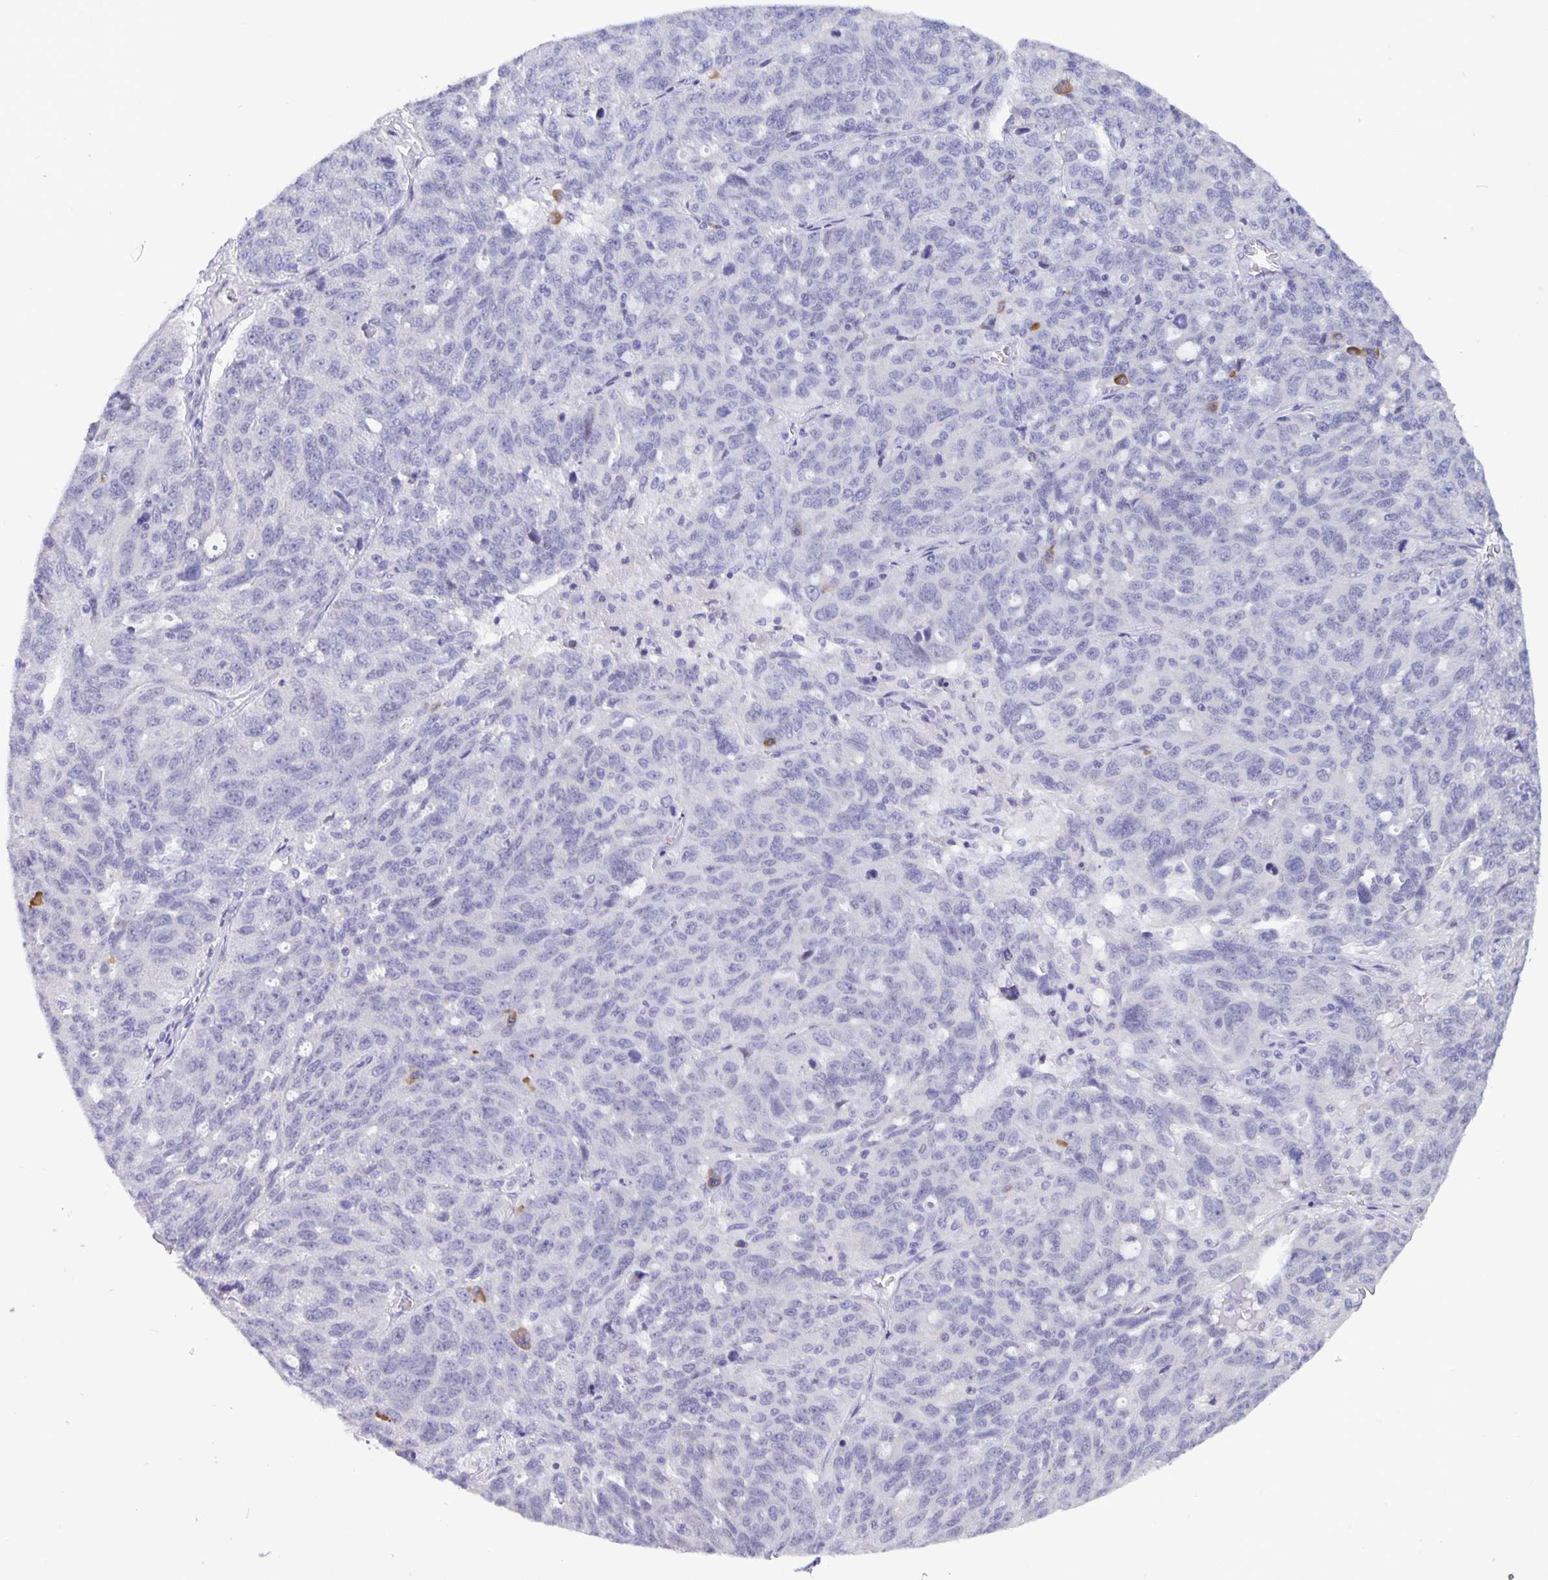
{"staining": {"intensity": "negative", "quantity": "none", "location": "none"}, "tissue": "ovarian cancer", "cell_type": "Tumor cells", "image_type": "cancer", "snomed": [{"axis": "morphology", "description": "Cystadenocarcinoma, serous, NOS"}, {"axis": "topography", "description": "Ovary"}], "caption": "Ovarian cancer (serous cystadenocarcinoma) was stained to show a protein in brown. There is no significant staining in tumor cells. (Stains: DAB immunohistochemistry with hematoxylin counter stain, Microscopy: brightfield microscopy at high magnification).", "gene": "ERMN", "patient": {"sex": "female", "age": 71}}